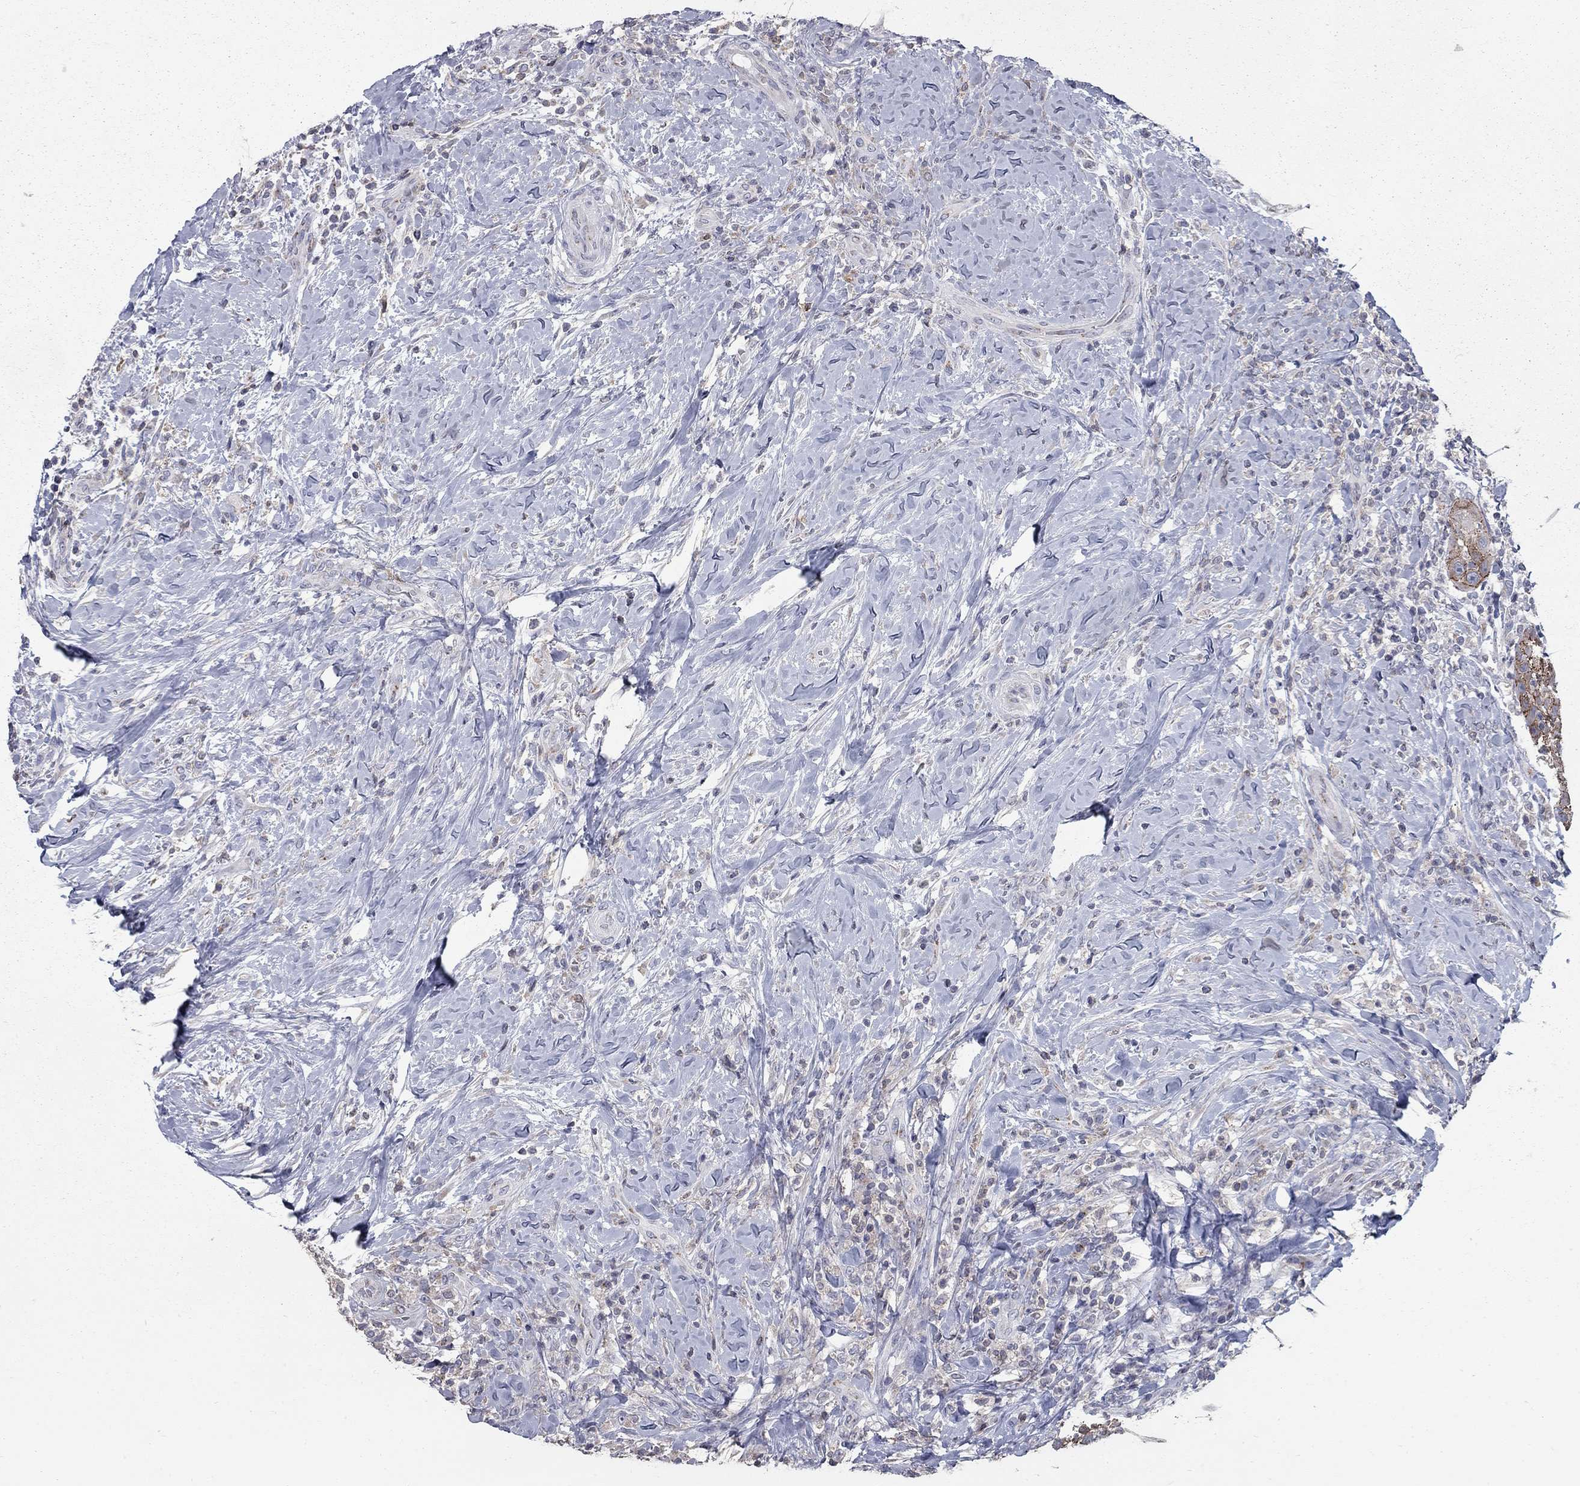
{"staining": {"intensity": "strong", "quantity": "25%-75%", "location": "cytoplasmic/membranous"}, "tissue": "head and neck cancer", "cell_type": "Tumor cells", "image_type": "cancer", "snomed": [{"axis": "morphology", "description": "Squamous cell carcinoma, NOS"}, {"axis": "topography", "description": "Head-Neck"}], "caption": "A high-resolution photomicrograph shows immunohistochemistry (IHC) staining of squamous cell carcinoma (head and neck), which demonstrates strong cytoplasmic/membranous staining in approximately 25%-75% of tumor cells. (Stains: DAB in brown, nuclei in blue, Microscopy: brightfield microscopy at high magnification).", "gene": "KIAA0319L", "patient": {"sex": "male", "age": 69}}